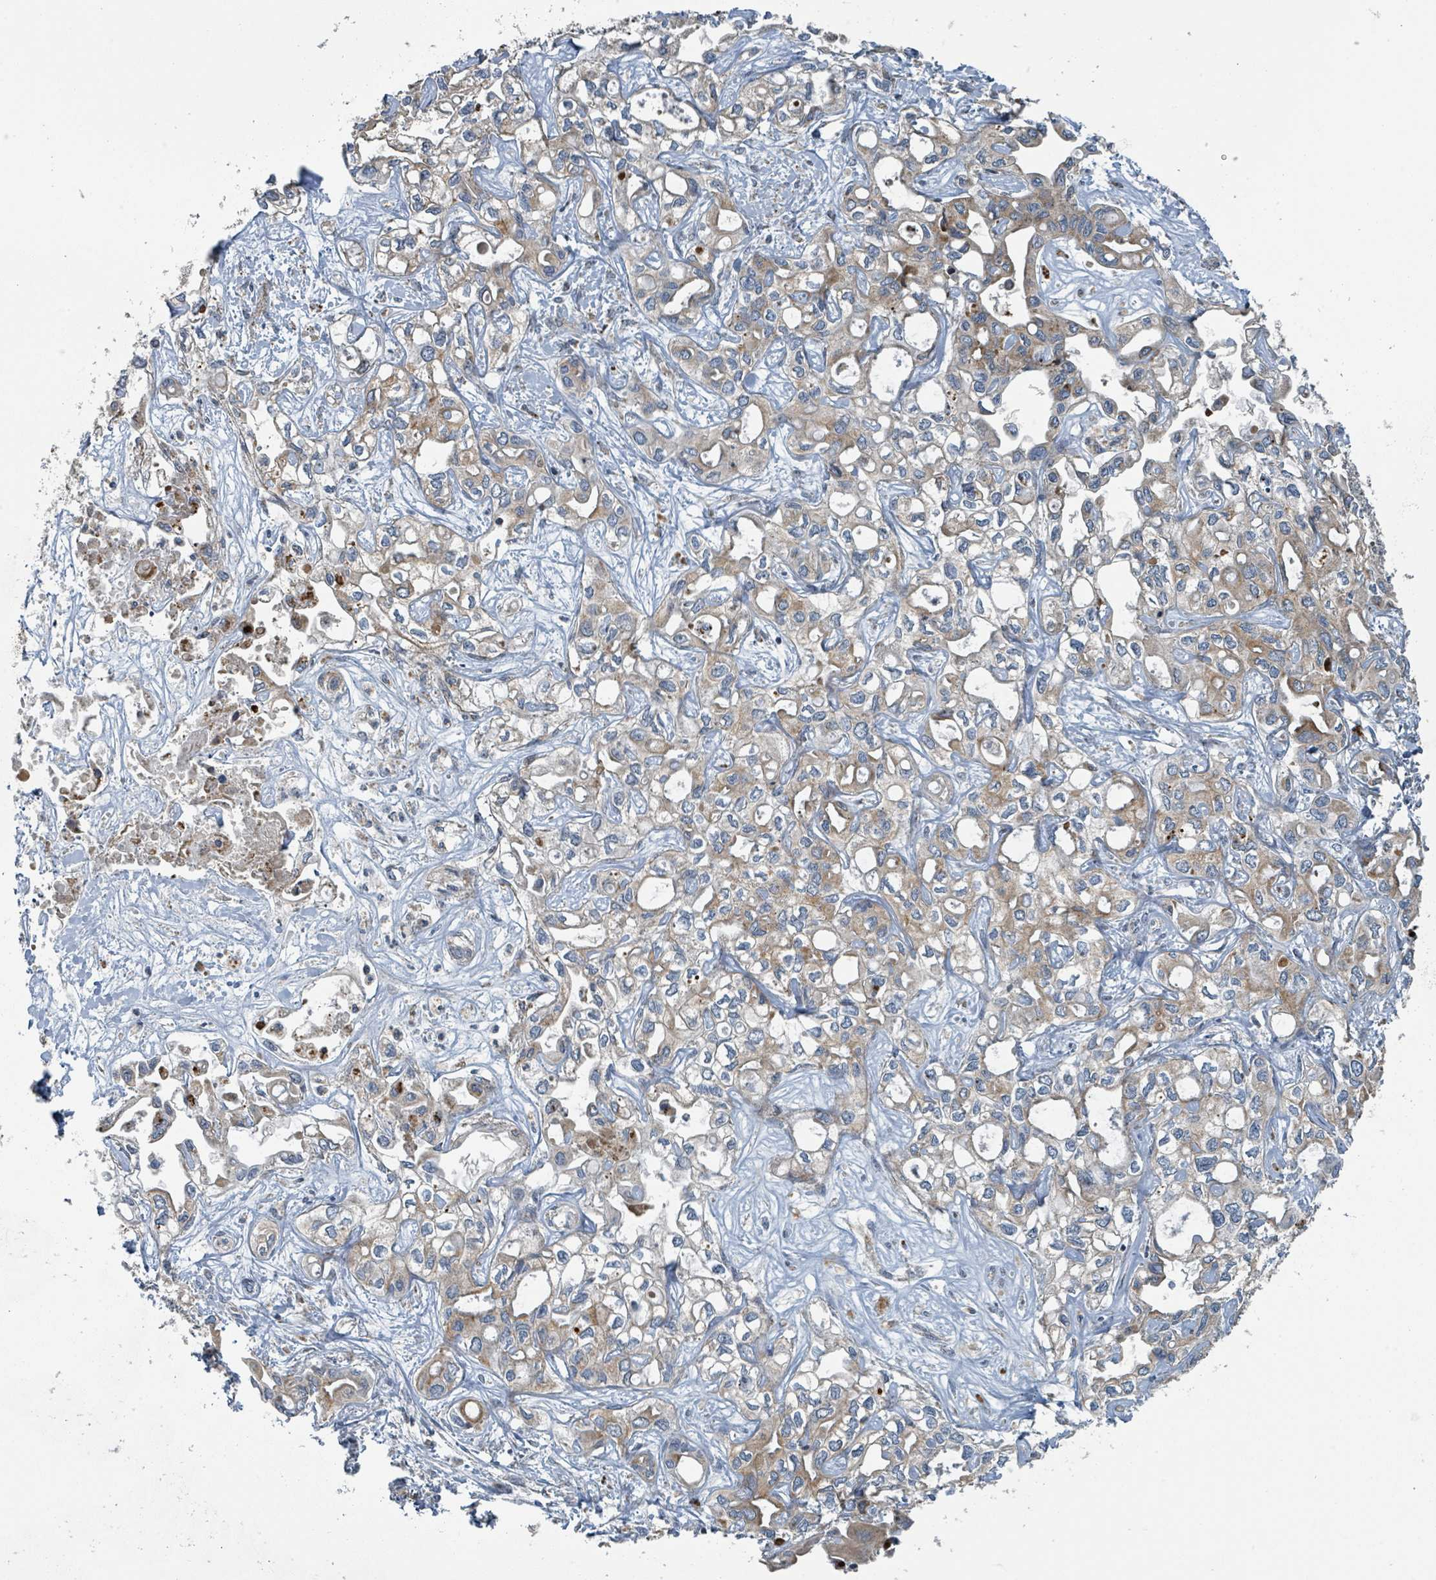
{"staining": {"intensity": "moderate", "quantity": "25%-75%", "location": "cytoplasmic/membranous"}, "tissue": "liver cancer", "cell_type": "Tumor cells", "image_type": "cancer", "snomed": [{"axis": "morphology", "description": "Cholangiocarcinoma"}, {"axis": "topography", "description": "Liver"}], "caption": "High-power microscopy captured an immunohistochemistry photomicrograph of liver cancer (cholangiocarcinoma), revealing moderate cytoplasmic/membranous staining in about 25%-75% of tumor cells.", "gene": "DIPK2A", "patient": {"sex": "female", "age": 64}}